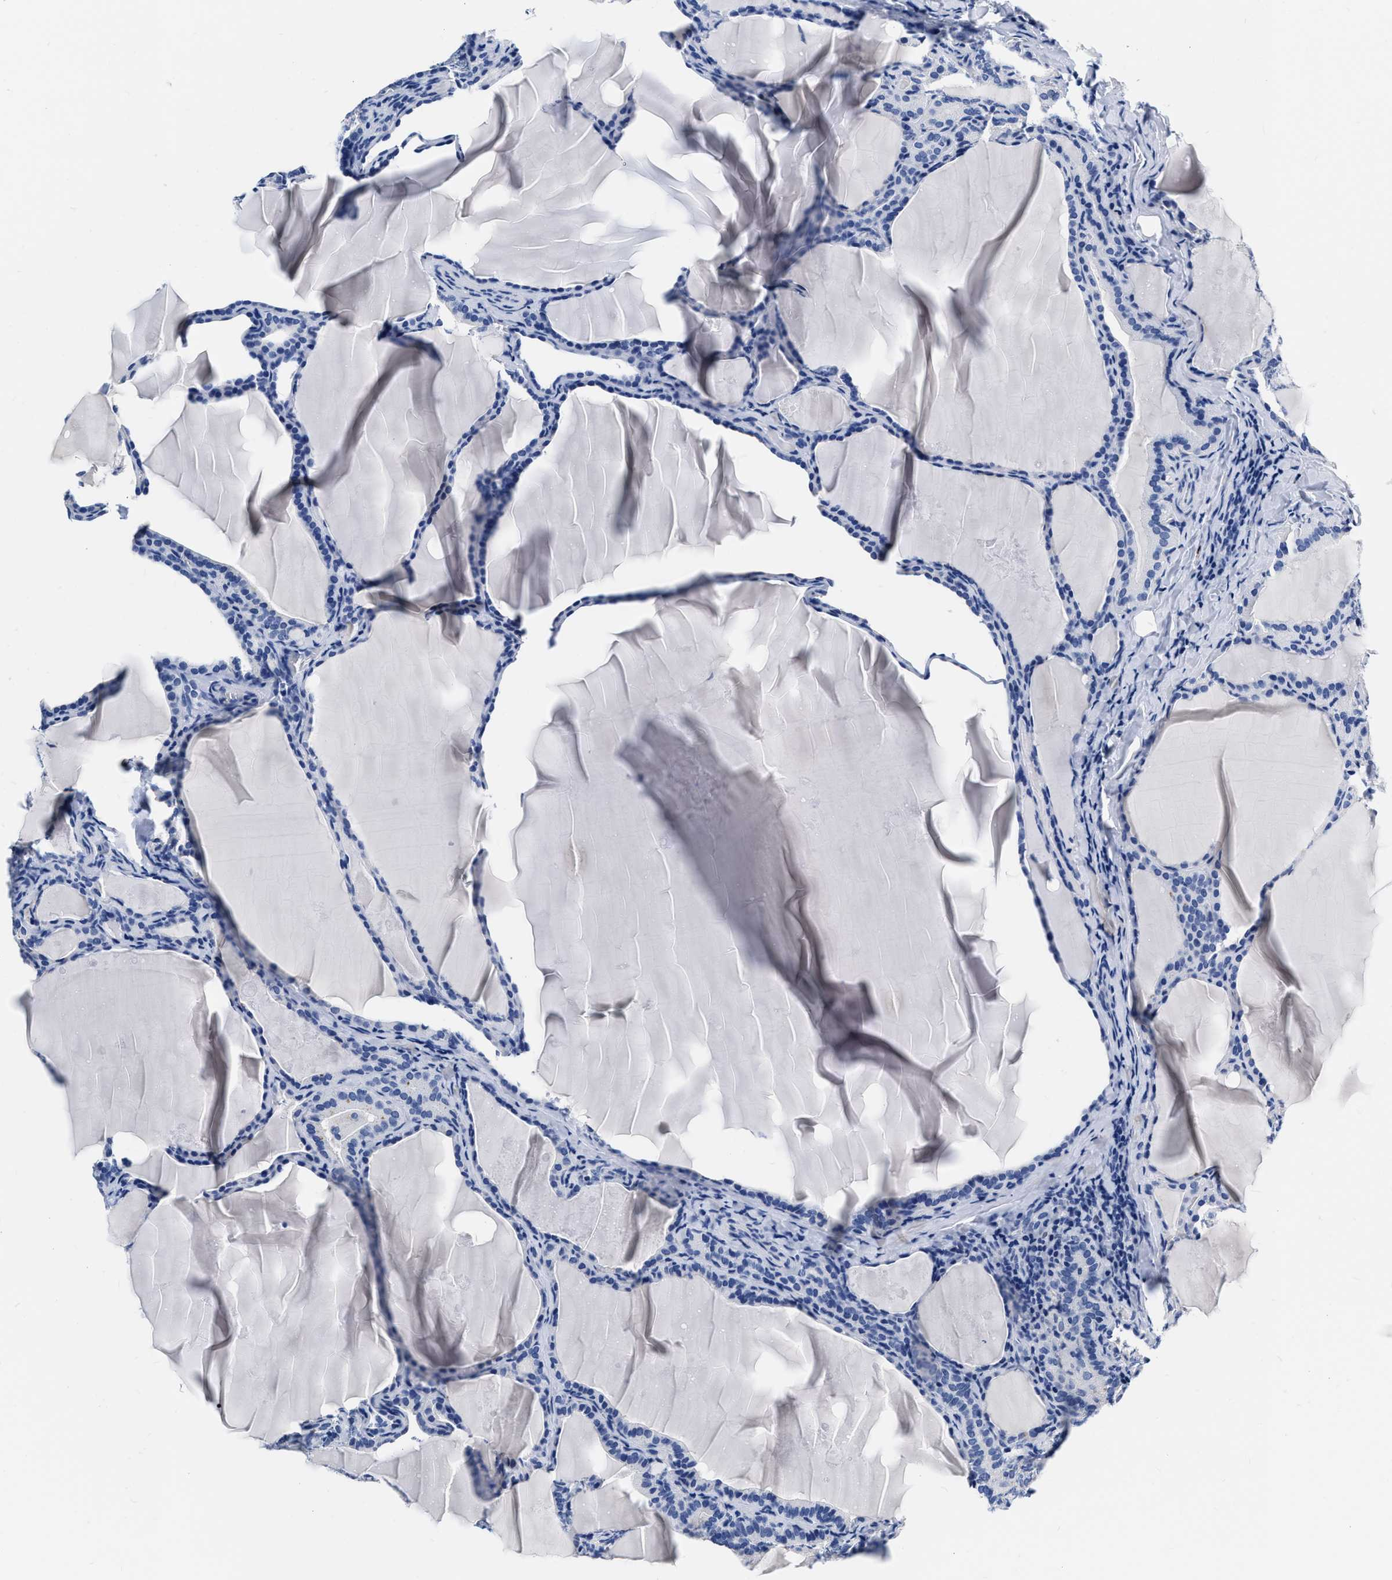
{"staining": {"intensity": "negative", "quantity": "none", "location": "none"}, "tissue": "thyroid cancer", "cell_type": "Tumor cells", "image_type": "cancer", "snomed": [{"axis": "morphology", "description": "Papillary adenocarcinoma, NOS"}, {"axis": "topography", "description": "Thyroid gland"}], "caption": "Immunohistochemistry (IHC) micrograph of thyroid cancer stained for a protein (brown), which shows no staining in tumor cells.", "gene": "CER1", "patient": {"sex": "female", "age": 42}}